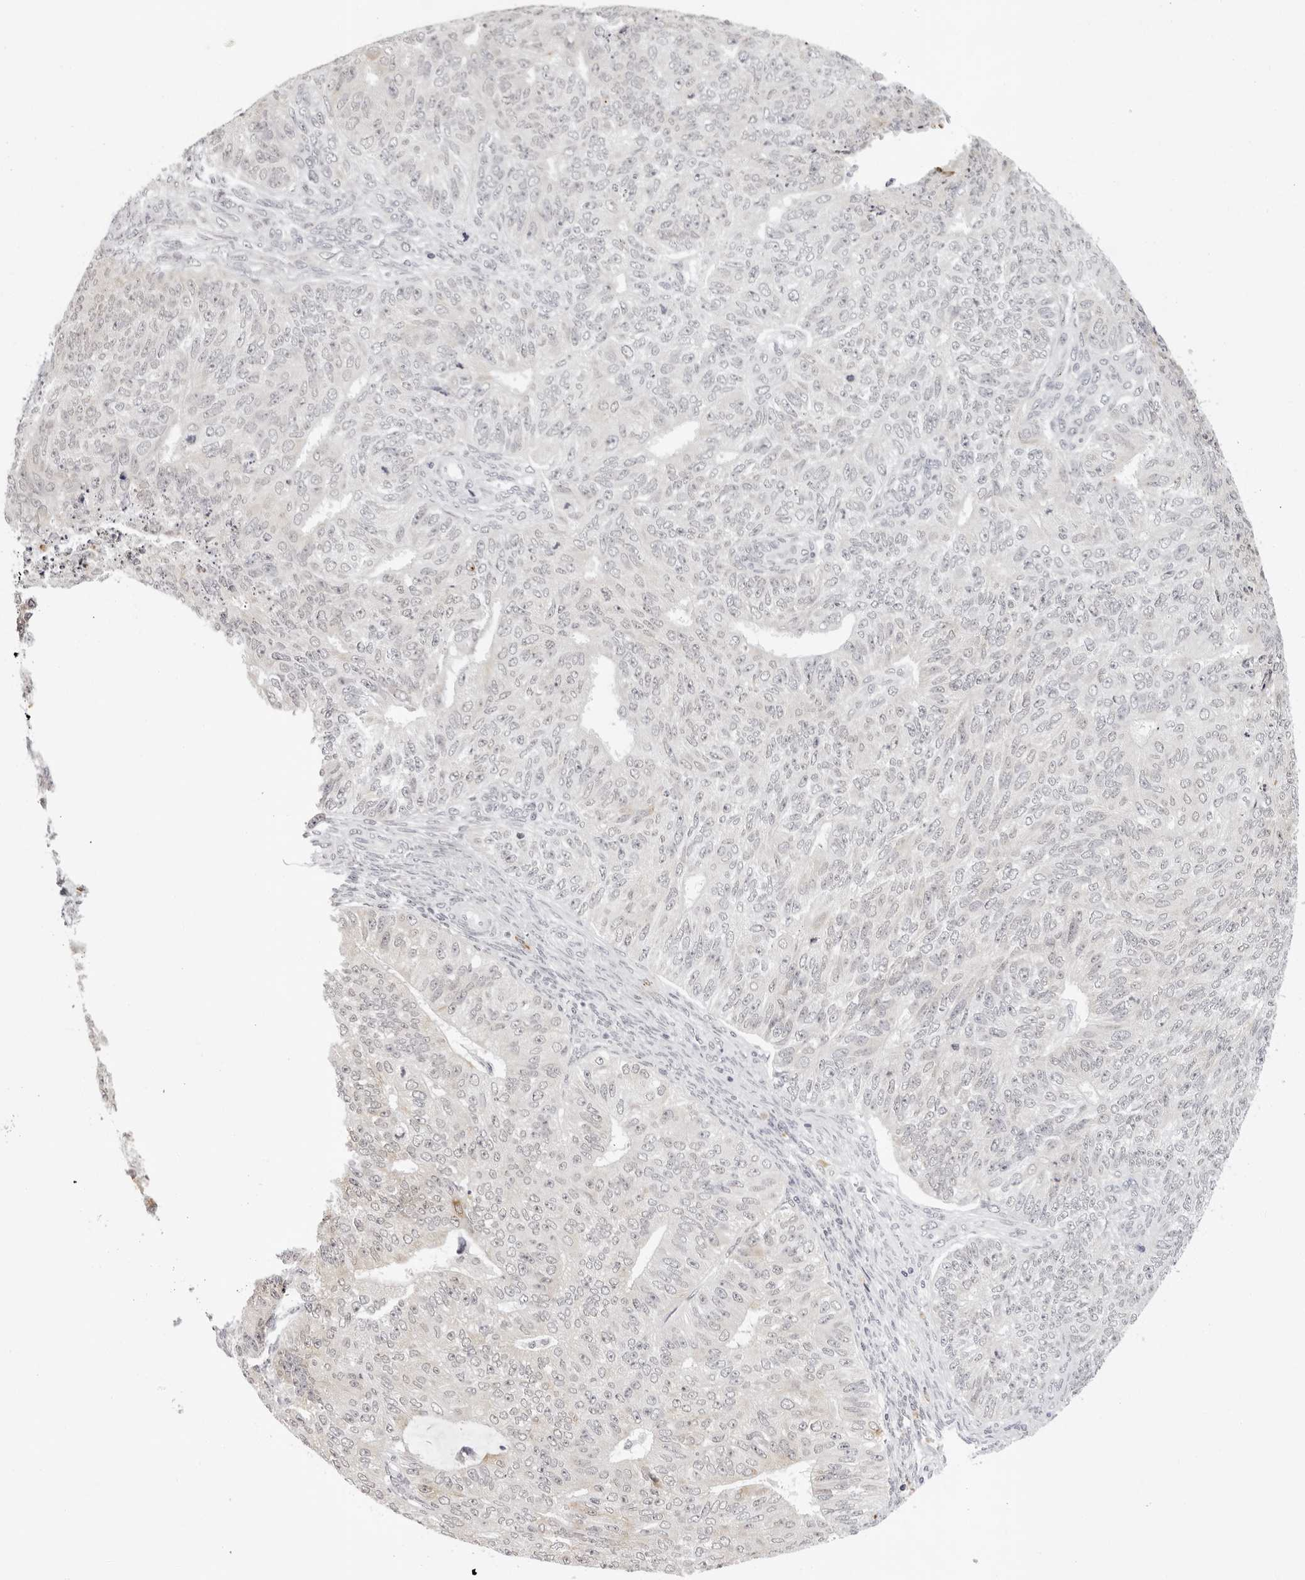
{"staining": {"intensity": "negative", "quantity": "none", "location": "none"}, "tissue": "endometrial cancer", "cell_type": "Tumor cells", "image_type": "cancer", "snomed": [{"axis": "morphology", "description": "Adenocarcinoma, NOS"}, {"axis": "topography", "description": "Endometrium"}], "caption": "The photomicrograph exhibits no significant staining in tumor cells of endometrial cancer (adenocarcinoma). Brightfield microscopy of IHC stained with DAB (brown) and hematoxylin (blue), captured at high magnification.", "gene": "IL17RA", "patient": {"sex": "female", "age": 32}}